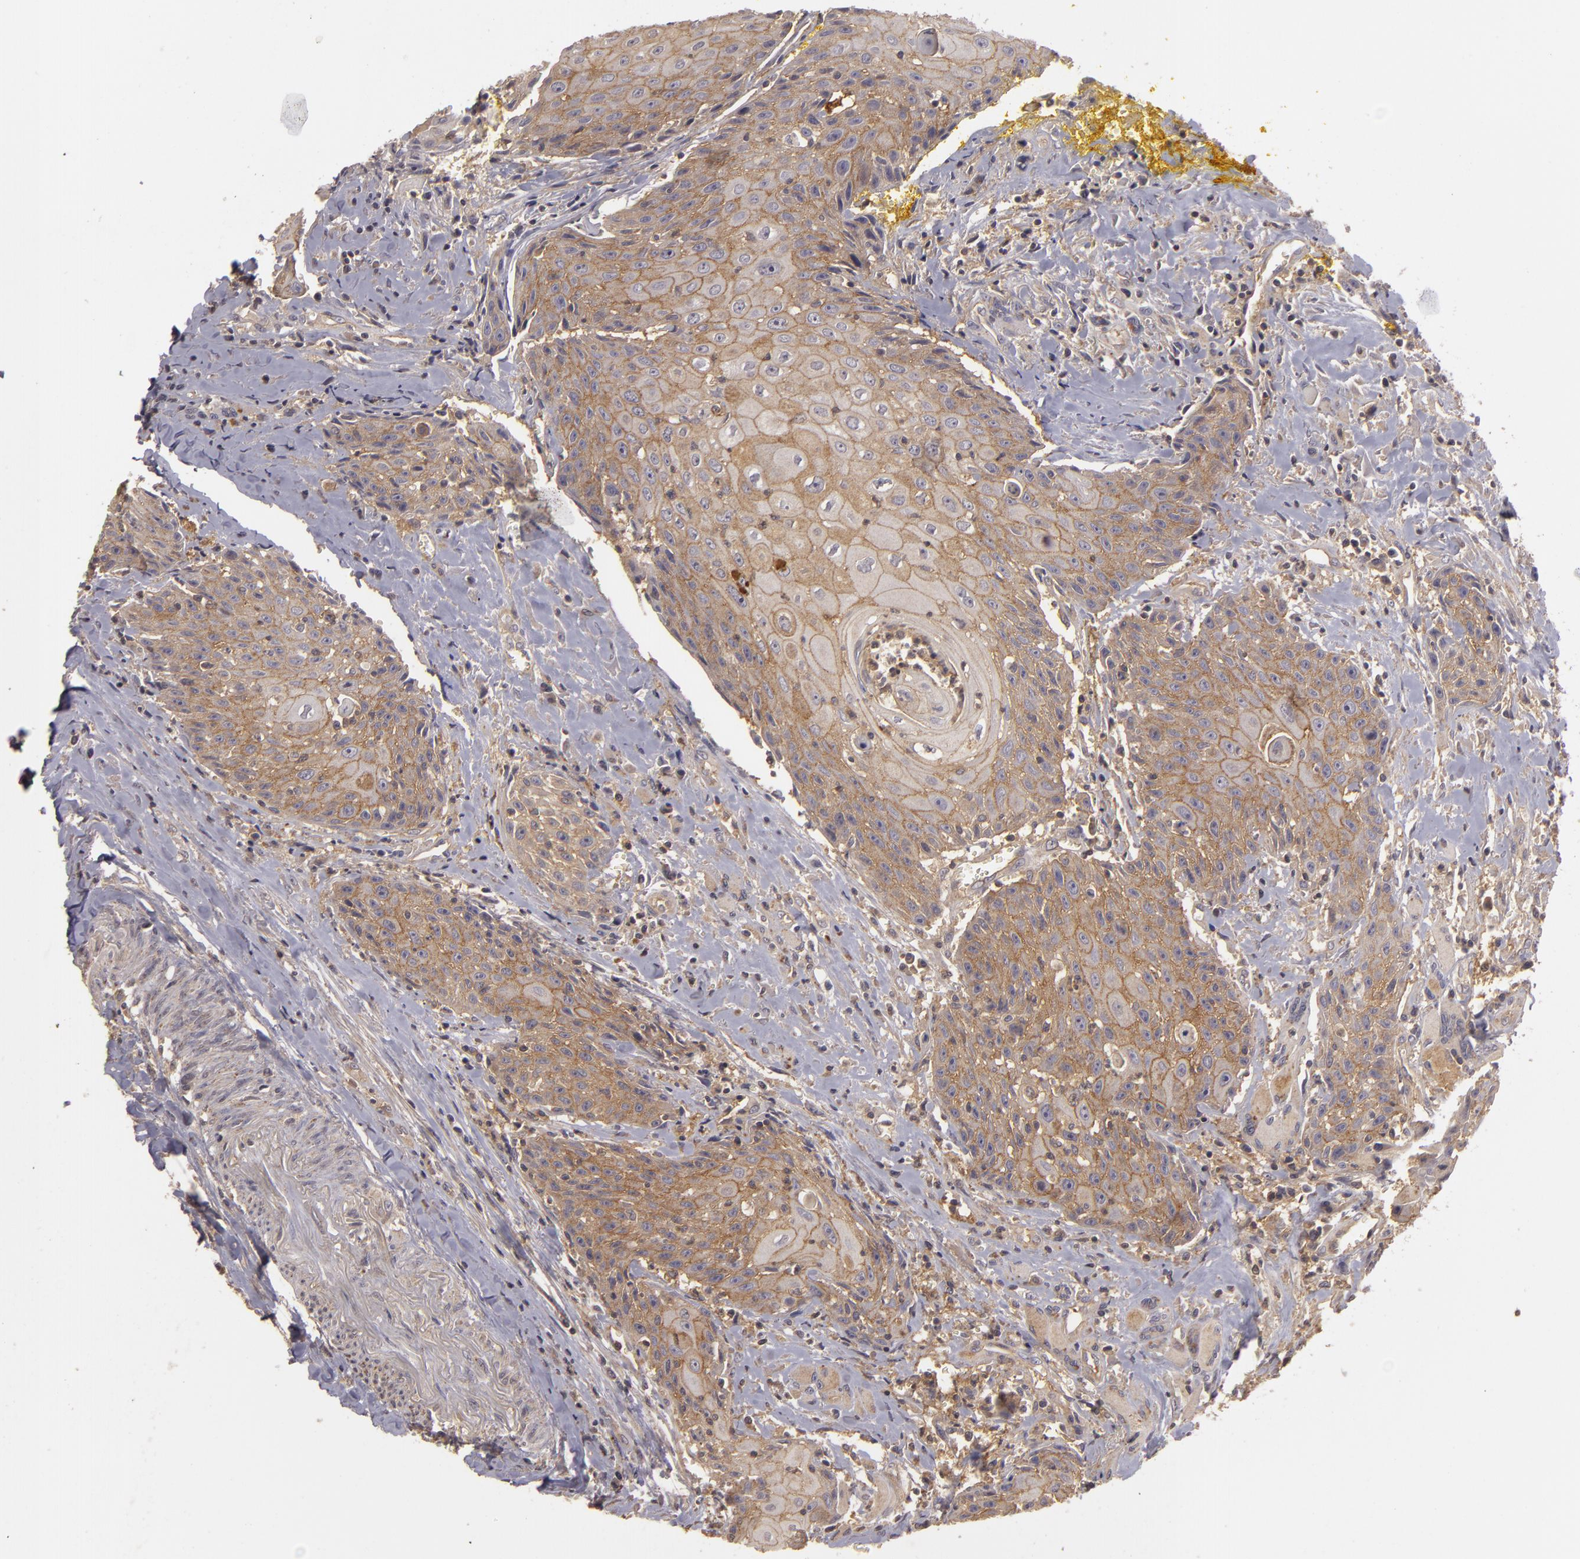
{"staining": {"intensity": "moderate", "quantity": ">75%", "location": "cytoplasmic/membranous"}, "tissue": "head and neck cancer", "cell_type": "Tumor cells", "image_type": "cancer", "snomed": [{"axis": "morphology", "description": "Squamous cell carcinoma, NOS"}, {"axis": "topography", "description": "Oral tissue"}, {"axis": "topography", "description": "Head-Neck"}], "caption": "Tumor cells display medium levels of moderate cytoplasmic/membranous expression in approximately >75% of cells in squamous cell carcinoma (head and neck). (Brightfield microscopy of DAB IHC at high magnification).", "gene": "HRAS", "patient": {"sex": "female", "age": 82}}